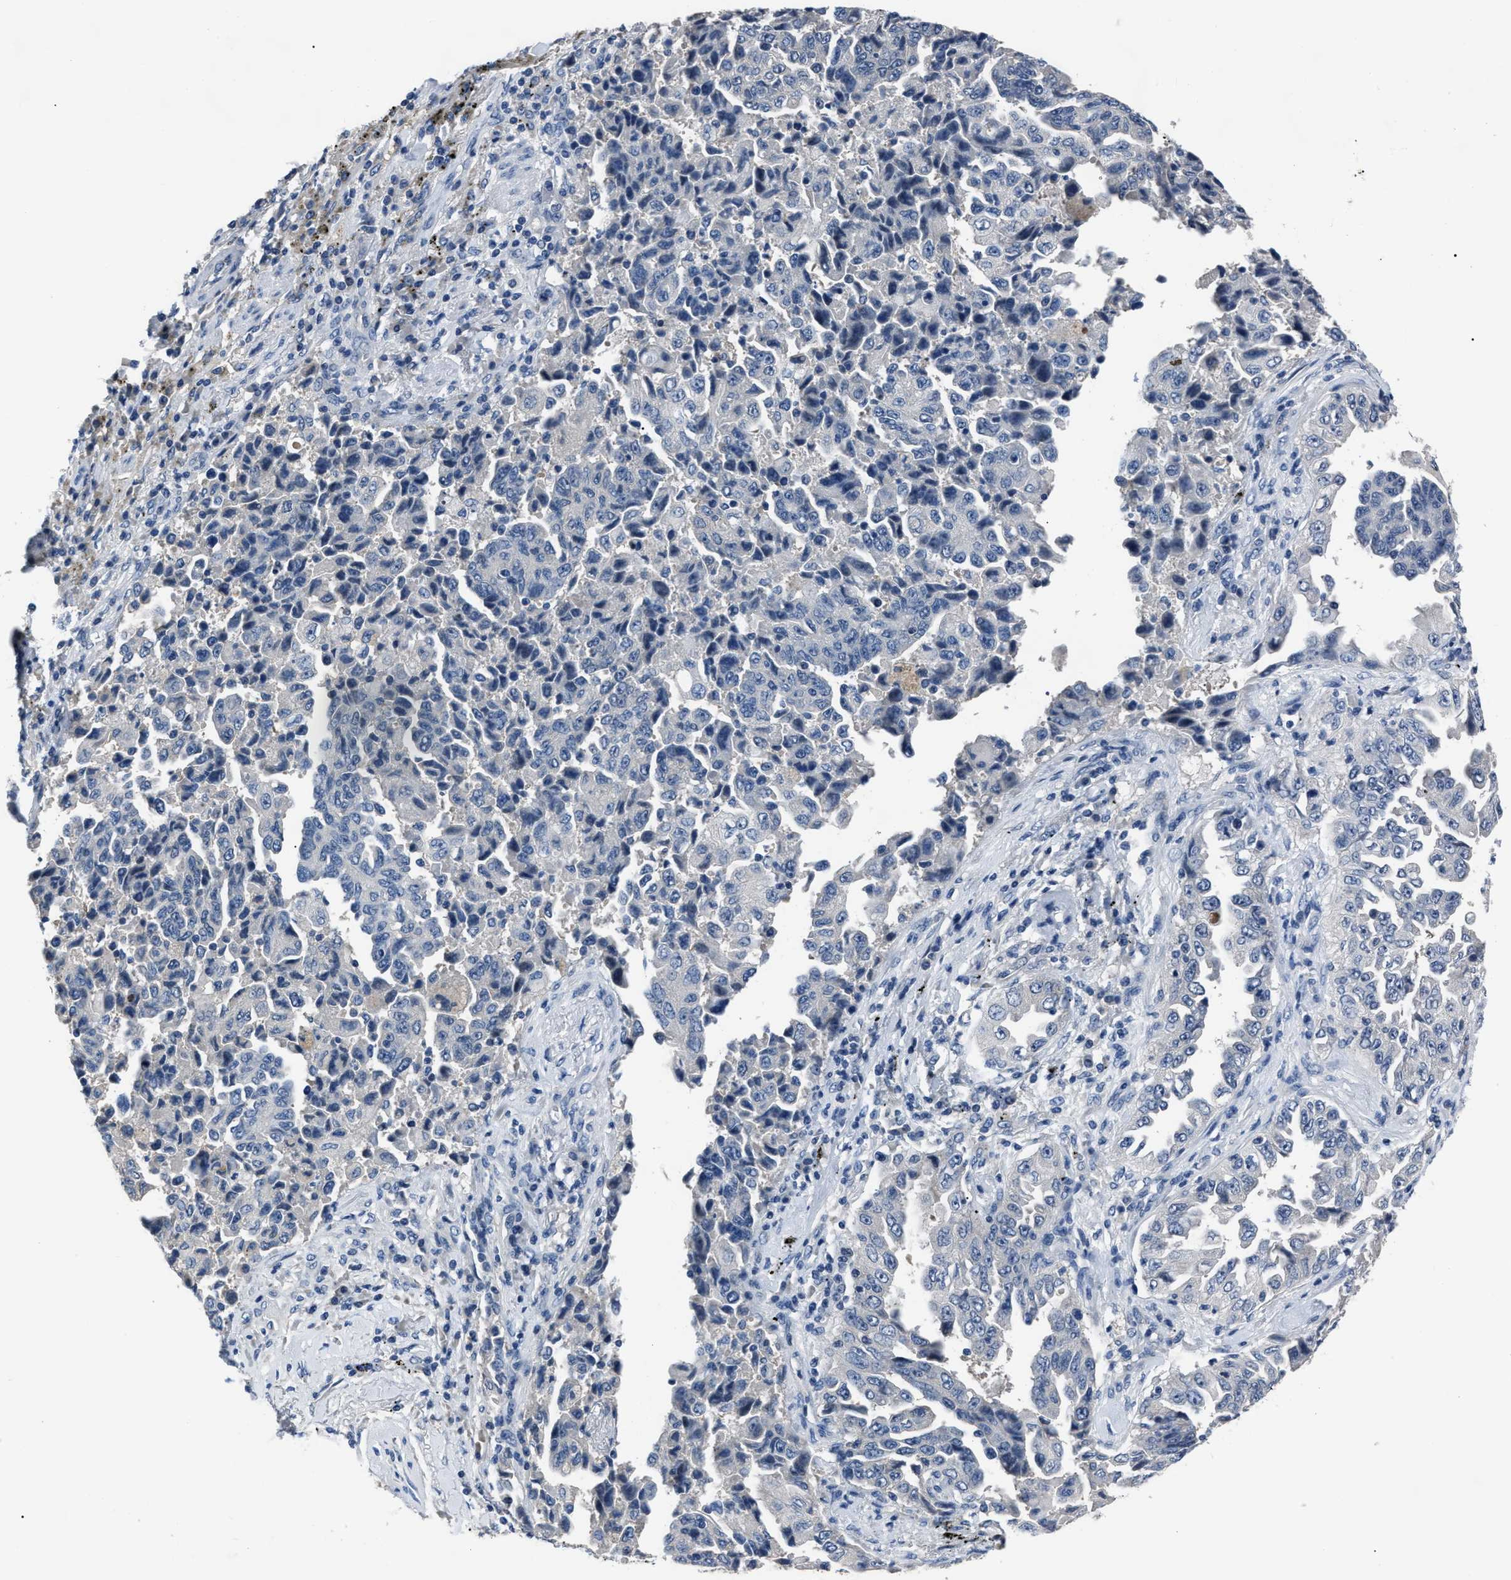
{"staining": {"intensity": "negative", "quantity": "none", "location": "none"}, "tissue": "lung cancer", "cell_type": "Tumor cells", "image_type": "cancer", "snomed": [{"axis": "morphology", "description": "Adenocarcinoma, NOS"}, {"axis": "topography", "description": "Lung"}], "caption": "IHC image of human lung cancer stained for a protein (brown), which demonstrates no expression in tumor cells.", "gene": "LRWD1", "patient": {"sex": "female", "age": 51}}